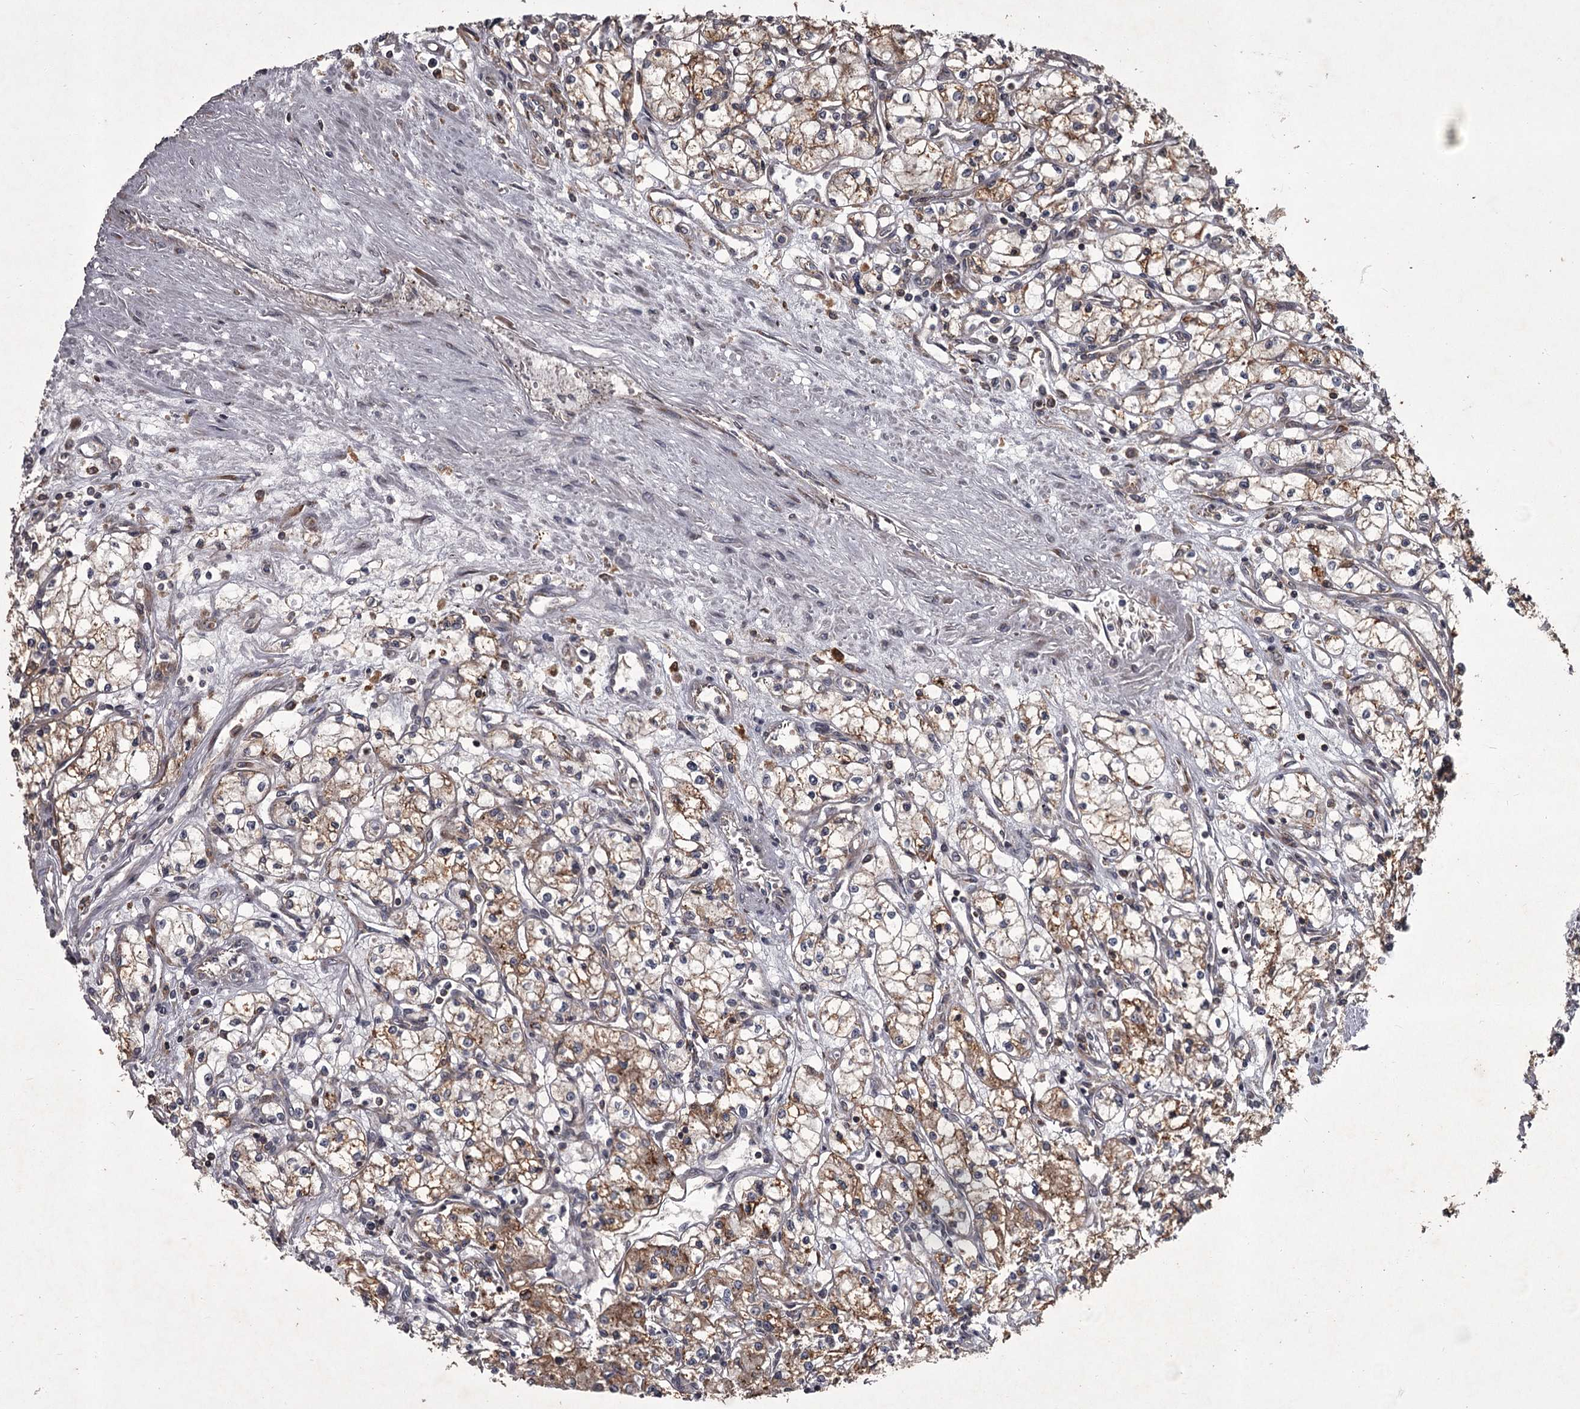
{"staining": {"intensity": "moderate", "quantity": ">75%", "location": "cytoplasmic/membranous"}, "tissue": "renal cancer", "cell_type": "Tumor cells", "image_type": "cancer", "snomed": [{"axis": "morphology", "description": "Adenocarcinoma, NOS"}, {"axis": "topography", "description": "Kidney"}], "caption": "Tumor cells display medium levels of moderate cytoplasmic/membranous staining in about >75% of cells in adenocarcinoma (renal).", "gene": "UNC93B1", "patient": {"sex": "male", "age": 59}}